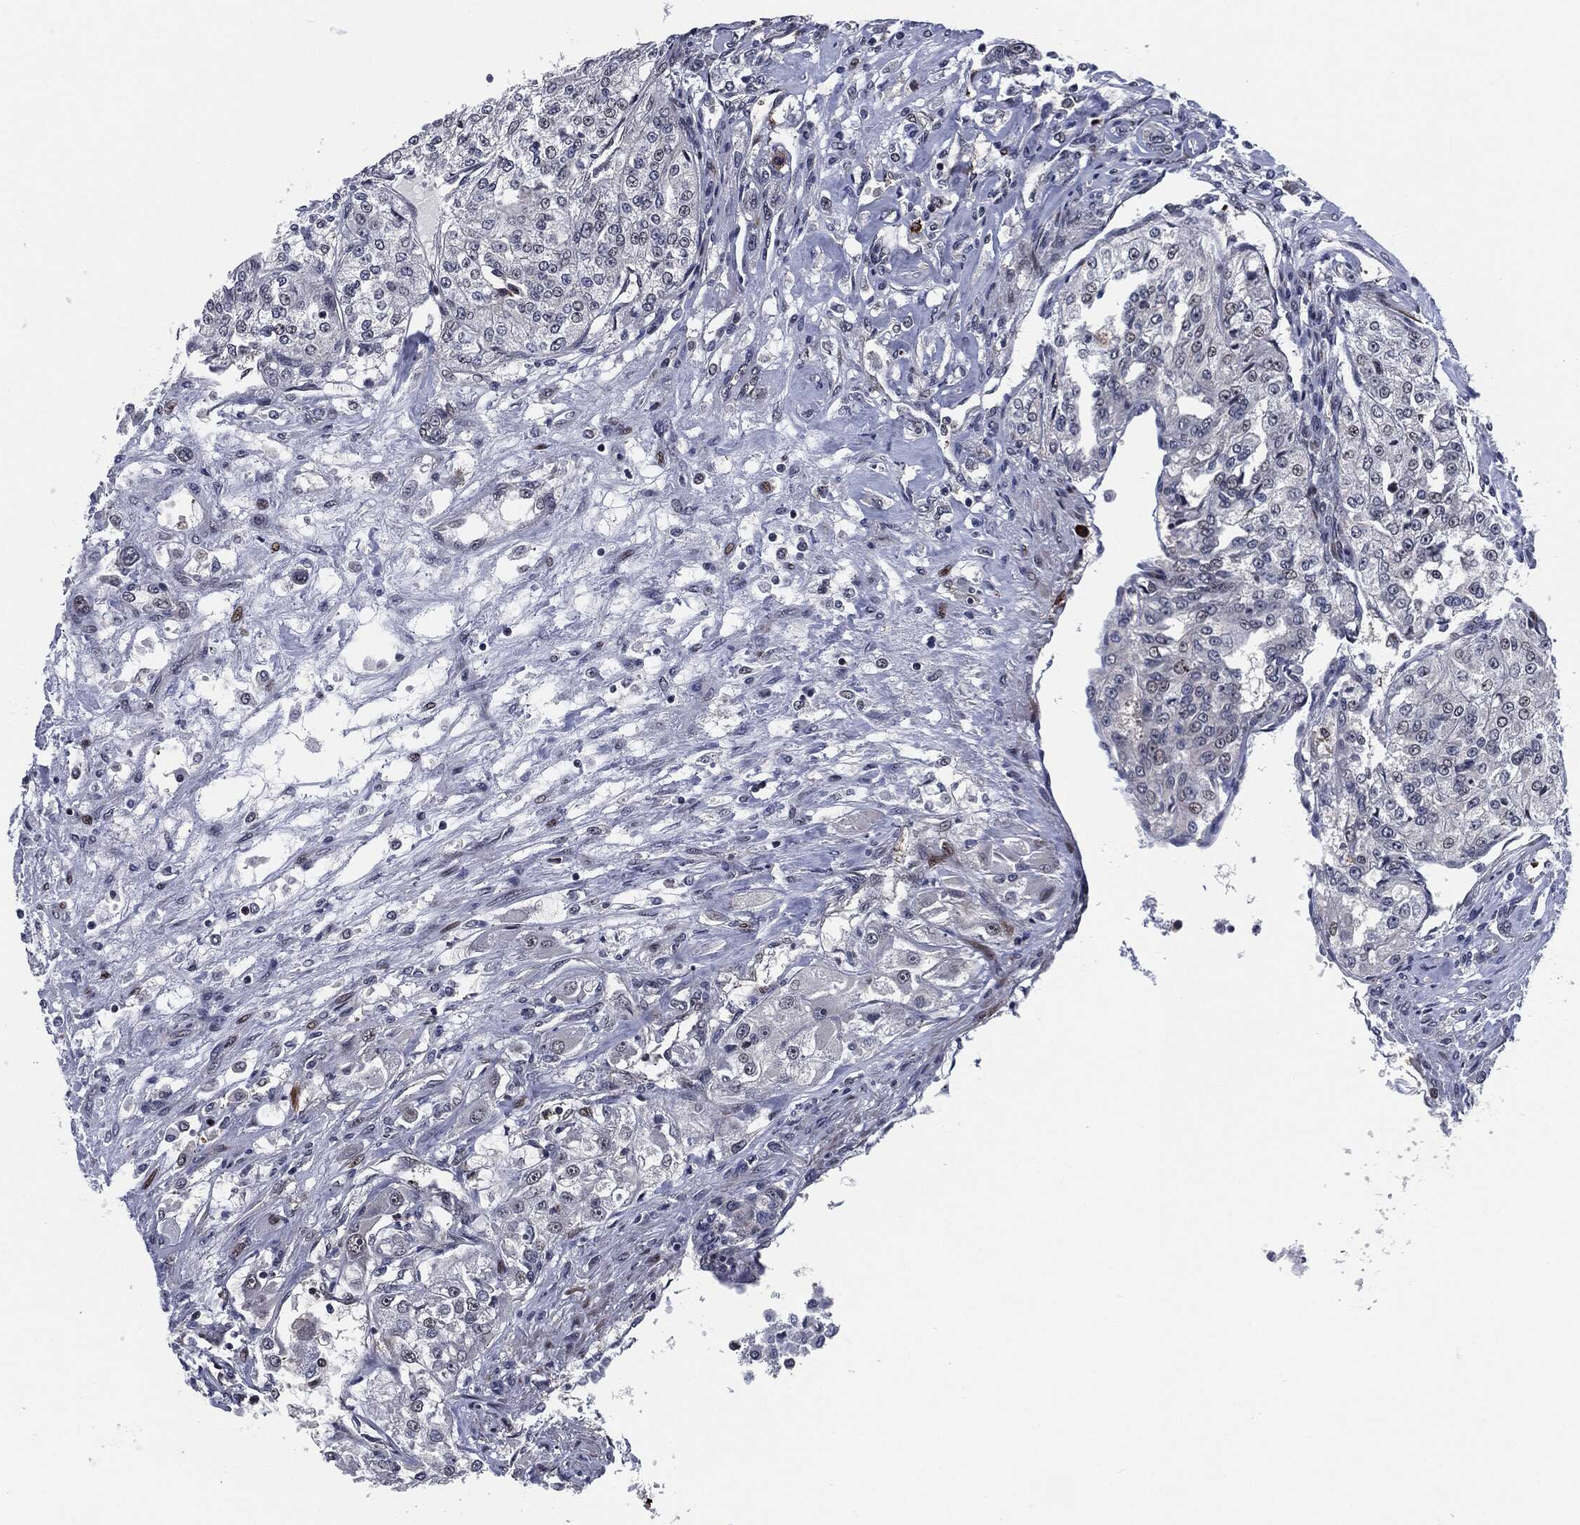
{"staining": {"intensity": "negative", "quantity": "none", "location": "none"}, "tissue": "renal cancer", "cell_type": "Tumor cells", "image_type": "cancer", "snomed": [{"axis": "morphology", "description": "Adenocarcinoma, NOS"}, {"axis": "topography", "description": "Kidney"}], "caption": "Immunohistochemistry (IHC) image of neoplastic tissue: adenocarcinoma (renal) stained with DAB exhibits no significant protein expression in tumor cells.", "gene": "AKT2", "patient": {"sex": "female", "age": 63}}